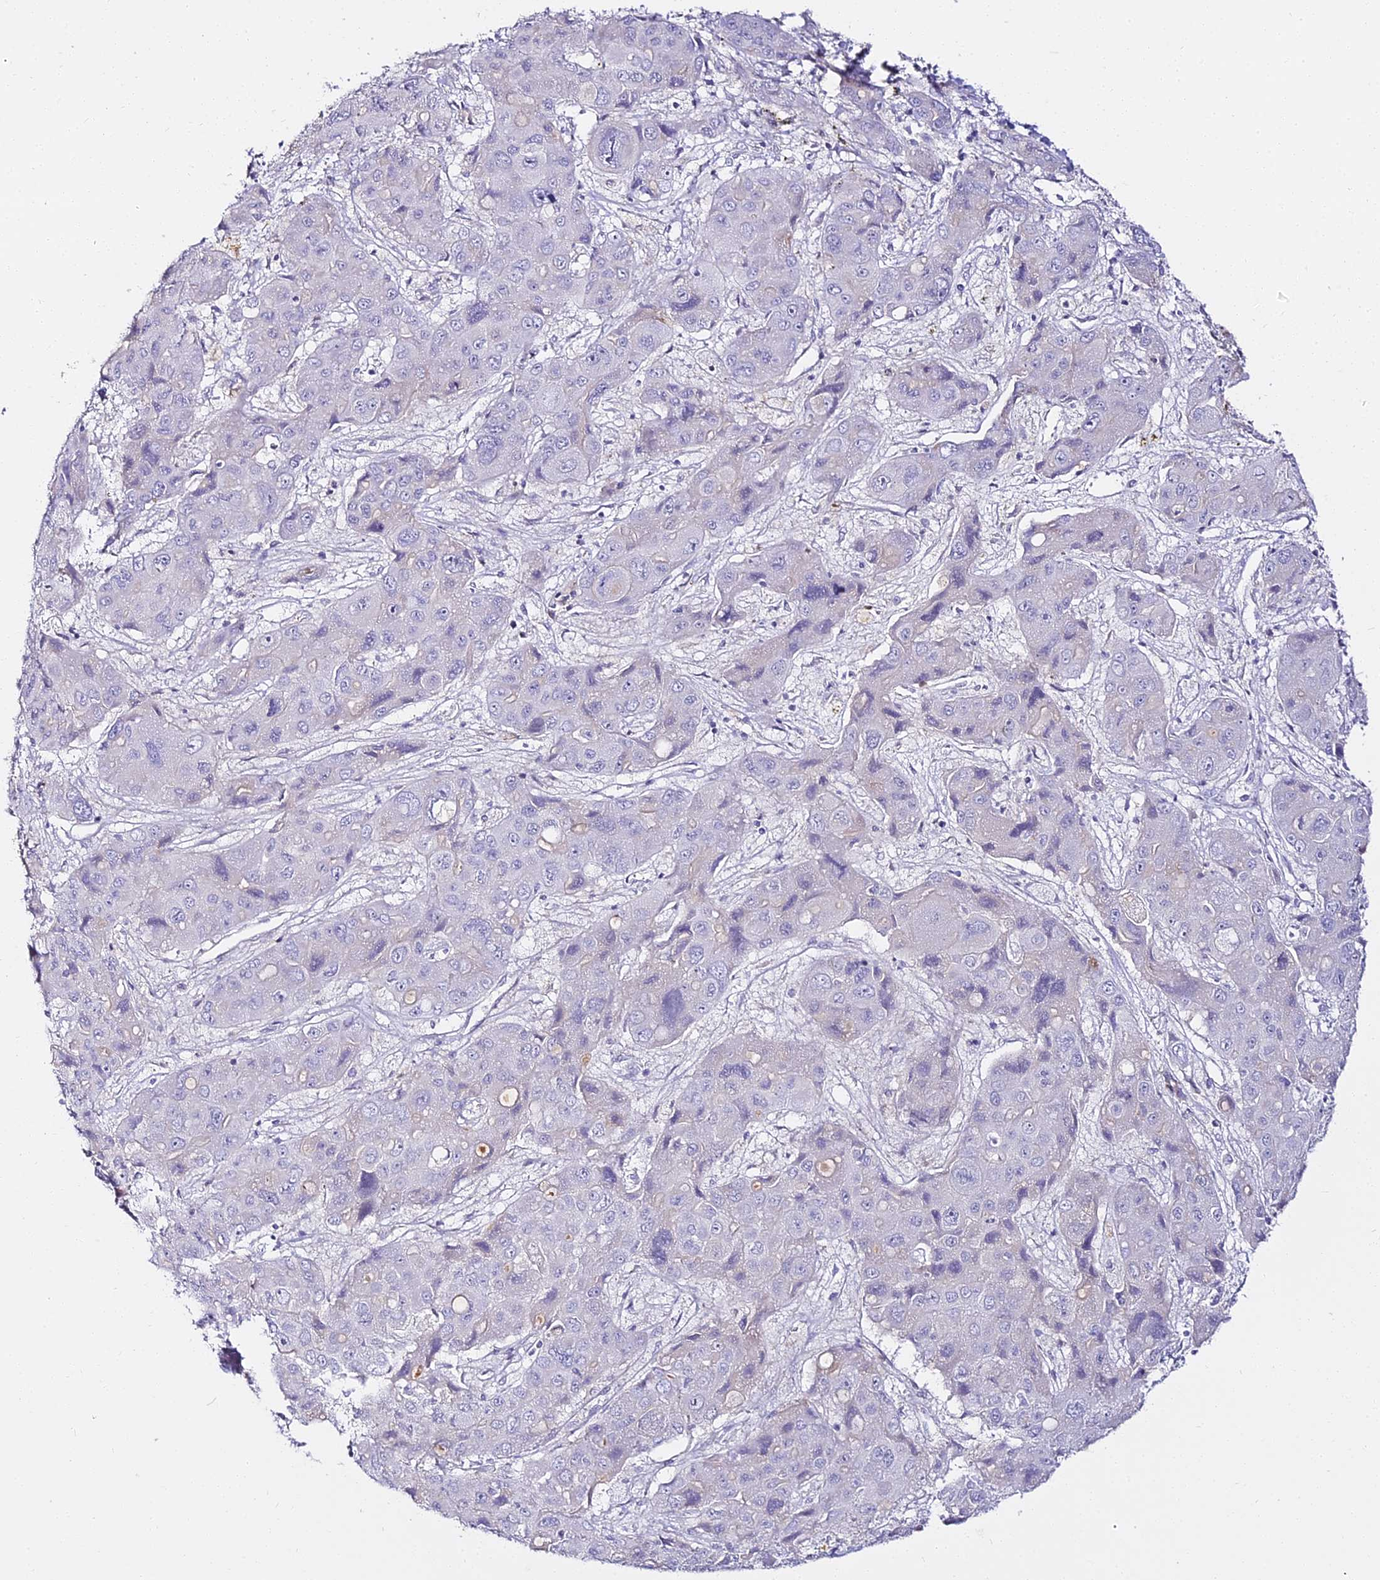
{"staining": {"intensity": "negative", "quantity": "none", "location": "none"}, "tissue": "liver cancer", "cell_type": "Tumor cells", "image_type": "cancer", "snomed": [{"axis": "morphology", "description": "Cholangiocarcinoma"}, {"axis": "topography", "description": "Liver"}], "caption": "Immunohistochemistry (IHC) histopathology image of neoplastic tissue: liver cholangiocarcinoma stained with DAB (3,3'-diaminobenzidine) displays no significant protein staining in tumor cells.", "gene": "ALPG", "patient": {"sex": "male", "age": 67}}